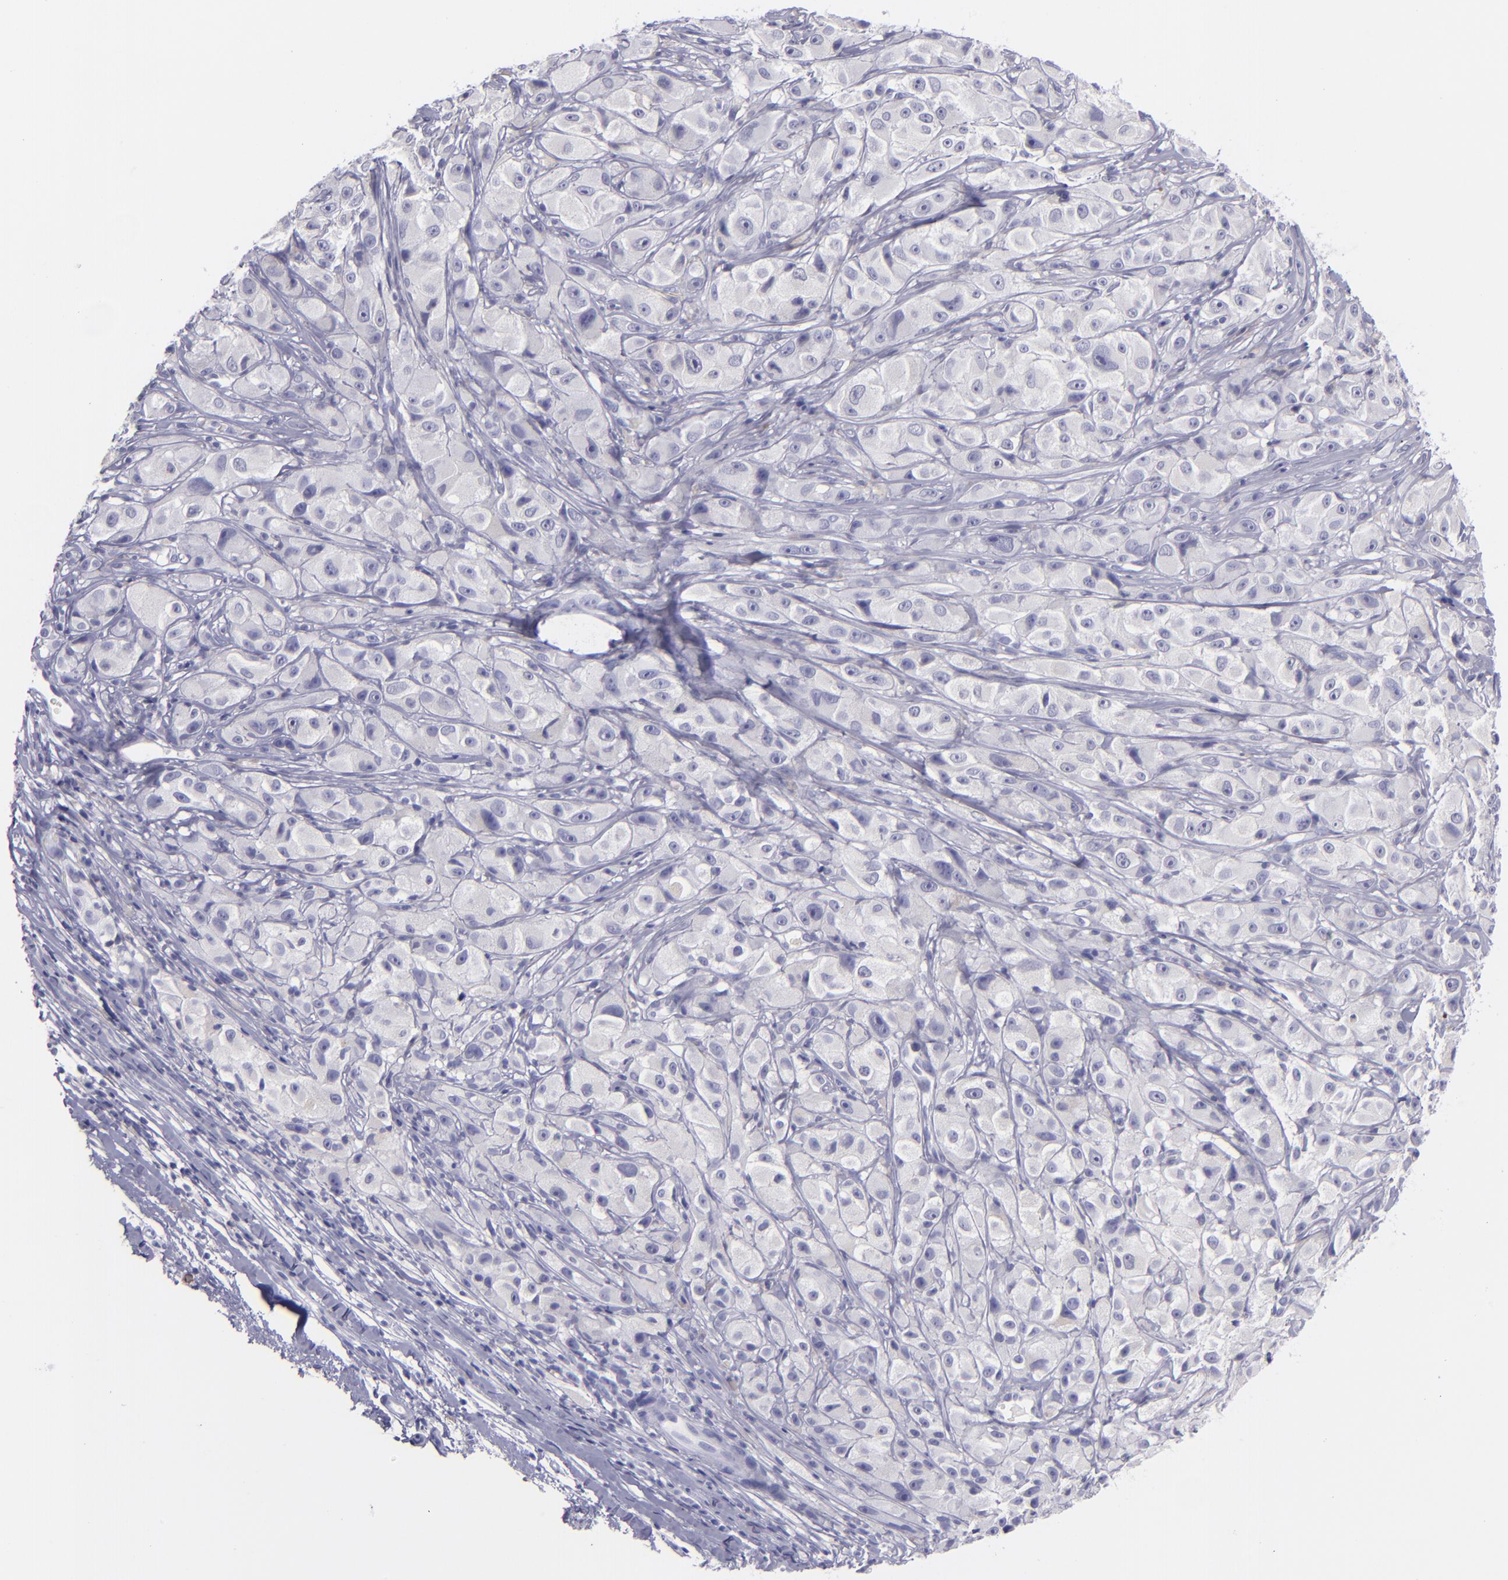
{"staining": {"intensity": "negative", "quantity": "none", "location": "none"}, "tissue": "melanoma", "cell_type": "Tumor cells", "image_type": "cancer", "snomed": [{"axis": "morphology", "description": "Malignant melanoma, NOS"}, {"axis": "topography", "description": "Skin"}], "caption": "Malignant melanoma stained for a protein using IHC reveals no expression tumor cells.", "gene": "CD82", "patient": {"sex": "male", "age": 56}}